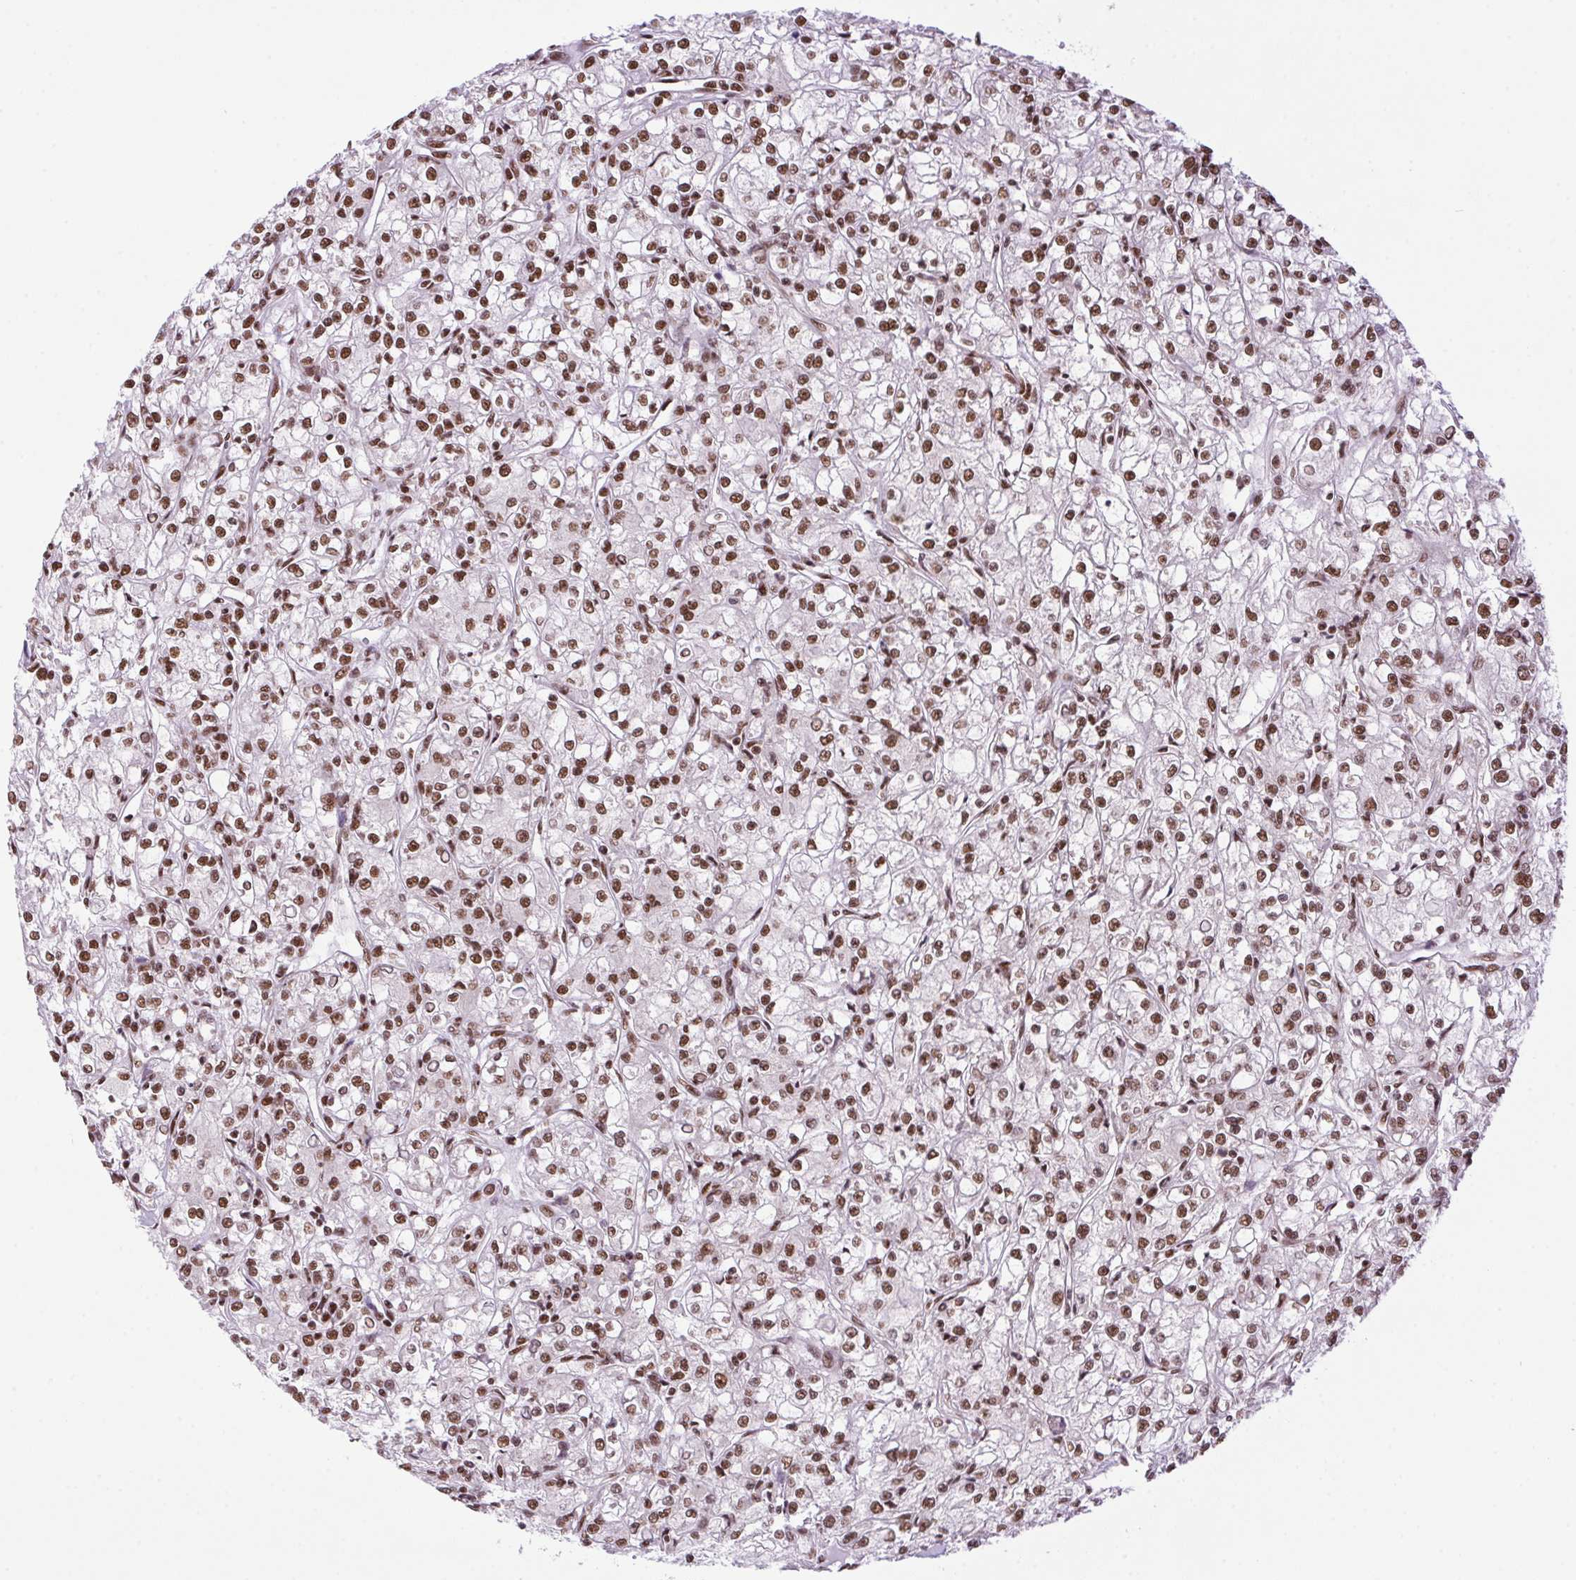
{"staining": {"intensity": "strong", "quantity": ">75%", "location": "nuclear"}, "tissue": "renal cancer", "cell_type": "Tumor cells", "image_type": "cancer", "snomed": [{"axis": "morphology", "description": "Adenocarcinoma, NOS"}, {"axis": "topography", "description": "Kidney"}], "caption": "The micrograph exhibits a brown stain indicating the presence of a protein in the nuclear of tumor cells in adenocarcinoma (renal). (brown staining indicates protein expression, while blue staining denotes nuclei).", "gene": "ZNF207", "patient": {"sex": "female", "age": 59}}